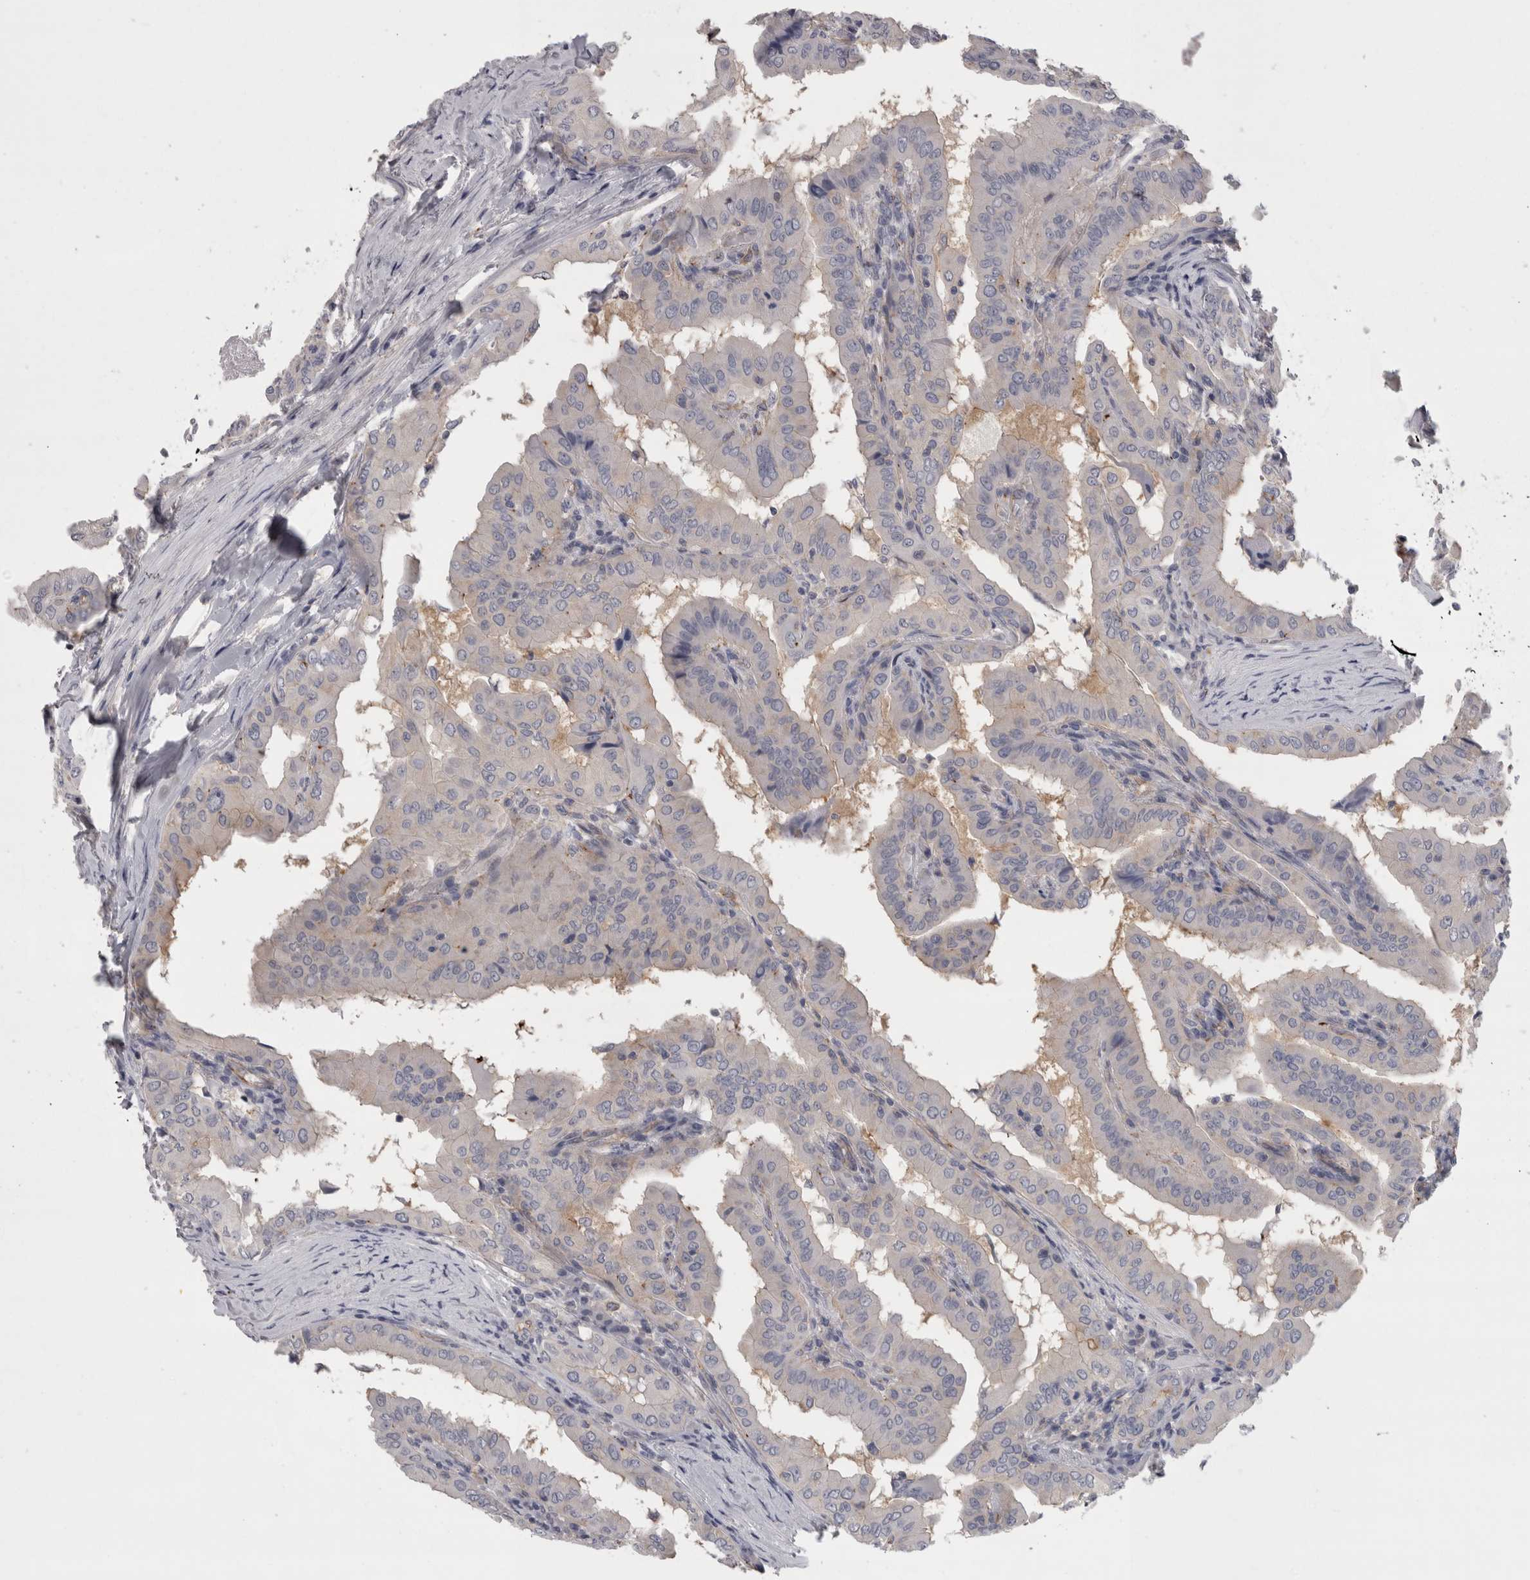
{"staining": {"intensity": "negative", "quantity": "none", "location": "none"}, "tissue": "thyroid cancer", "cell_type": "Tumor cells", "image_type": "cancer", "snomed": [{"axis": "morphology", "description": "Papillary adenocarcinoma, NOS"}, {"axis": "topography", "description": "Thyroid gland"}], "caption": "IHC histopathology image of papillary adenocarcinoma (thyroid) stained for a protein (brown), which shows no positivity in tumor cells.", "gene": "LYZL6", "patient": {"sex": "male", "age": 33}}